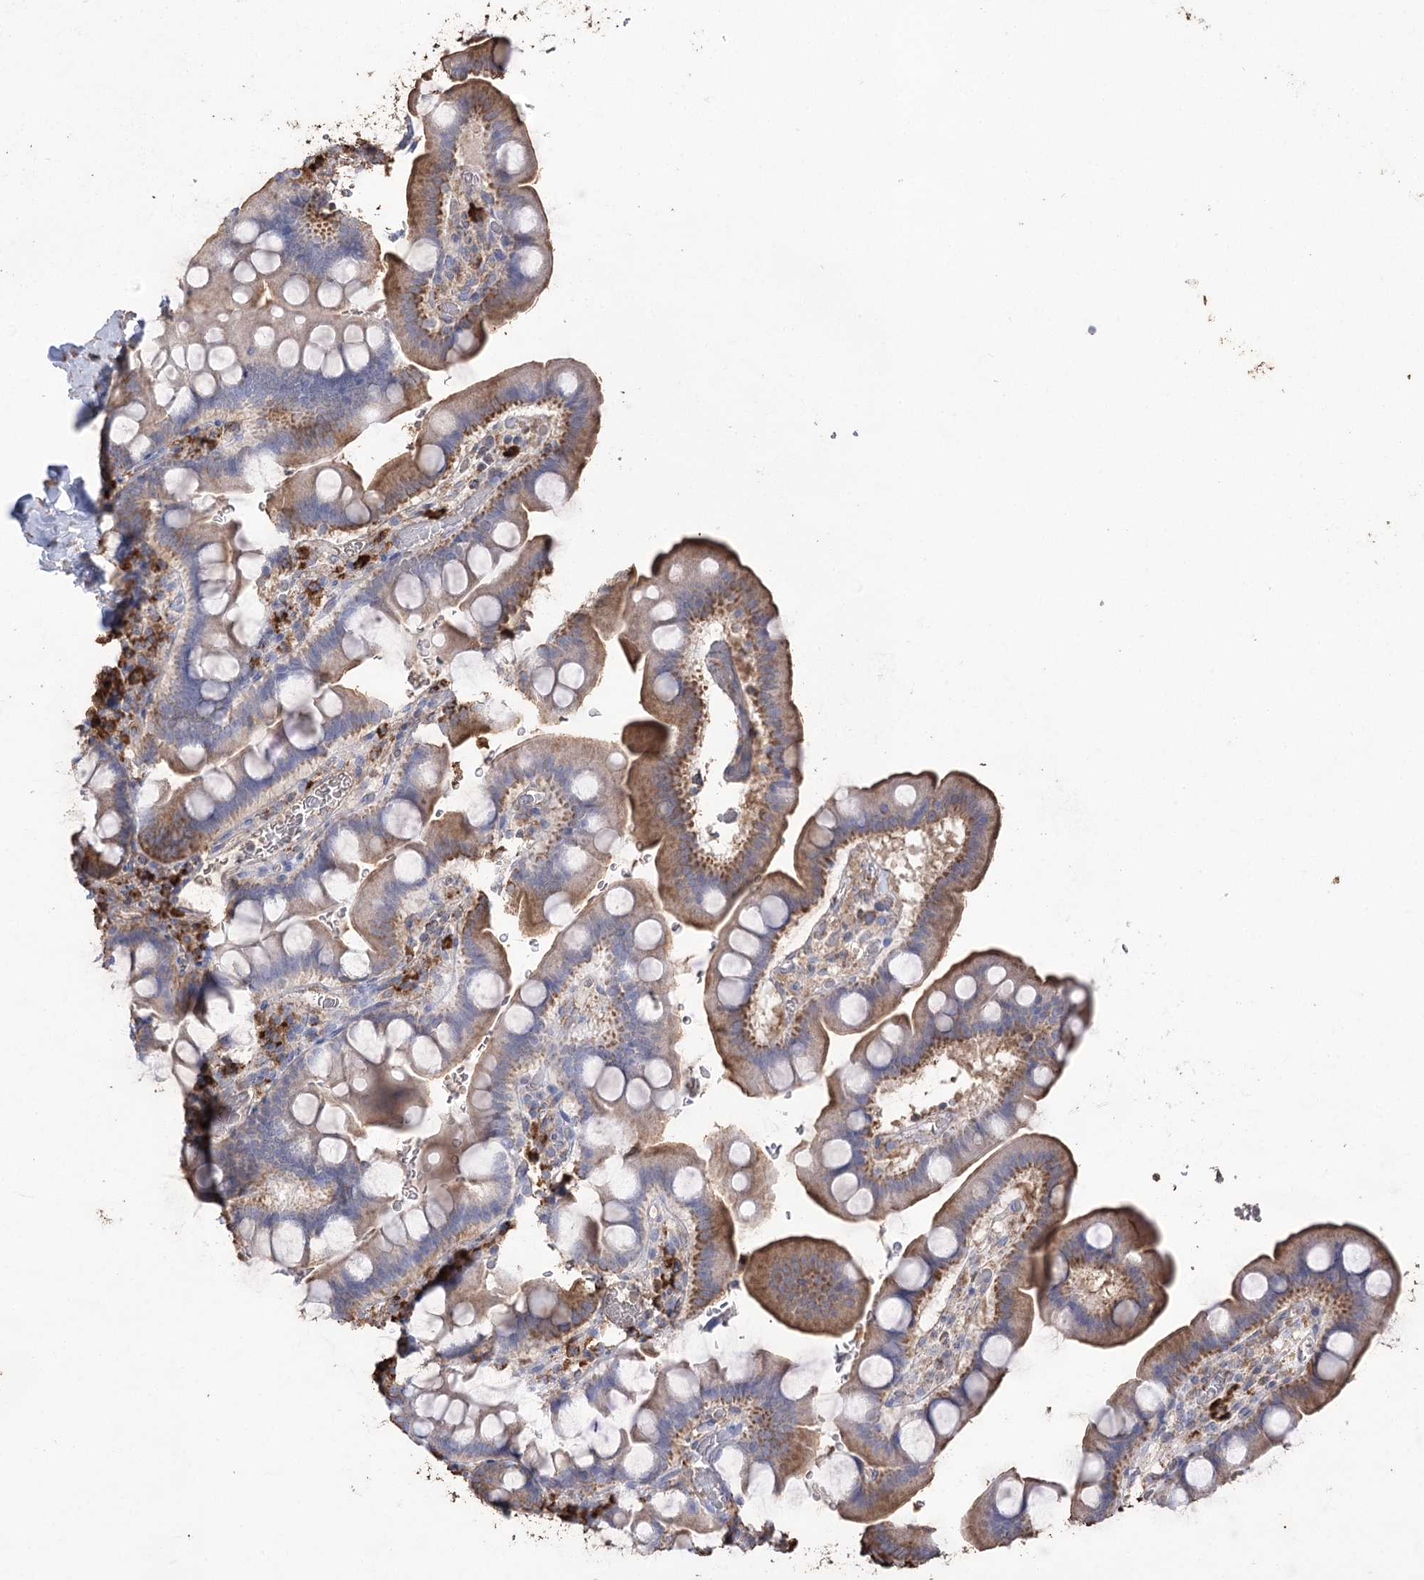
{"staining": {"intensity": "moderate", "quantity": "25%-75%", "location": "cytoplasmic/membranous"}, "tissue": "small intestine", "cell_type": "Glandular cells", "image_type": "normal", "snomed": [{"axis": "morphology", "description": "Normal tissue, NOS"}, {"axis": "topography", "description": "Stomach, upper"}, {"axis": "topography", "description": "Stomach, lower"}, {"axis": "topography", "description": "Small intestine"}], "caption": "Moderate cytoplasmic/membranous positivity is appreciated in about 25%-75% of glandular cells in normal small intestine. The protein of interest is stained brown, and the nuclei are stained in blue (DAB (3,3'-diaminobenzidine) IHC with brightfield microscopy, high magnification).", "gene": "IREB2", "patient": {"sex": "male", "age": 68}}